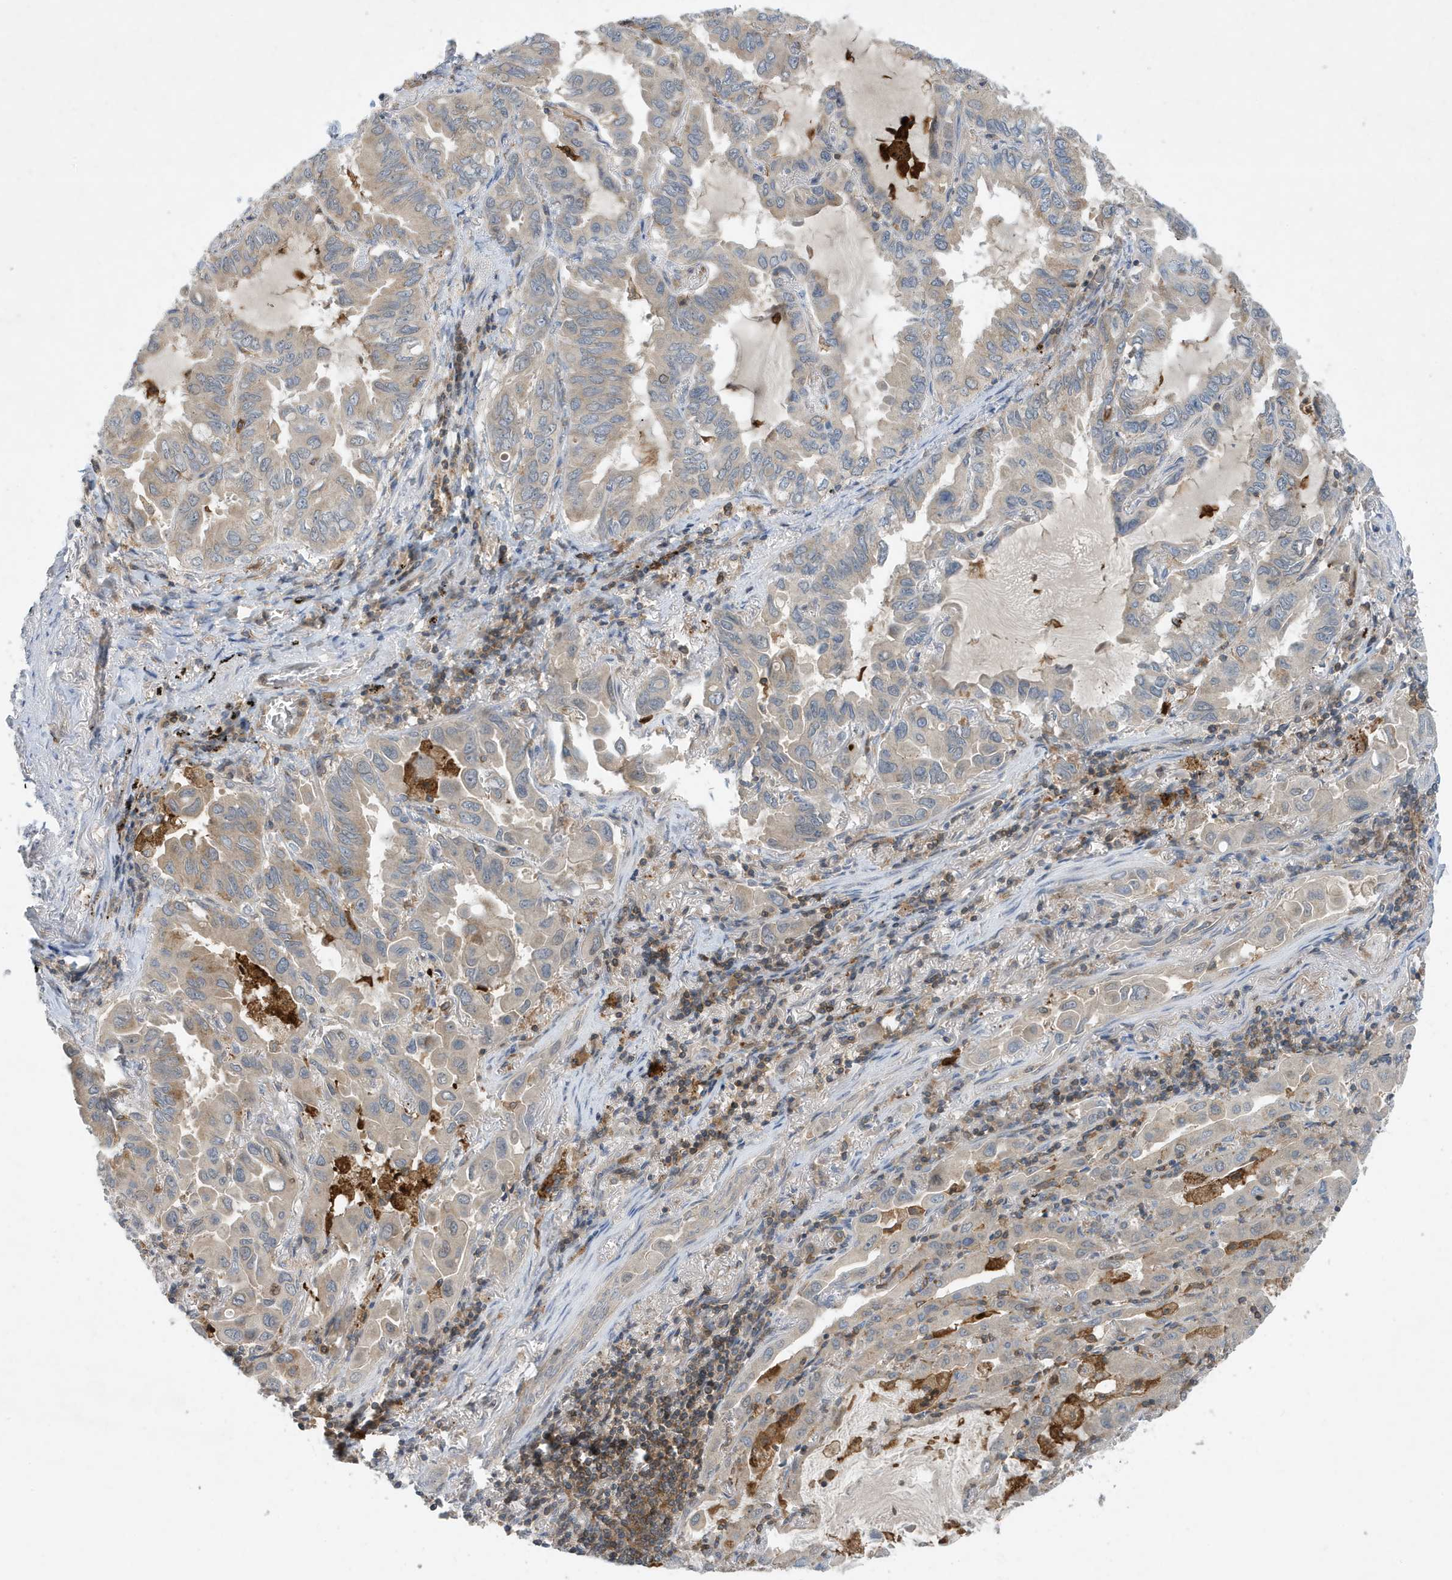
{"staining": {"intensity": "negative", "quantity": "none", "location": "none"}, "tissue": "lung cancer", "cell_type": "Tumor cells", "image_type": "cancer", "snomed": [{"axis": "morphology", "description": "Adenocarcinoma, NOS"}, {"axis": "topography", "description": "Lung"}], "caption": "DAB immunohistochemical staining of lung adenocarcinoma exhibits no significant positivity in tumor cells. Brightfield microscopy of IHC stained with DAB (brown) and hematoxylin (blue), captured at high magnification.", "gene": "NSUN3", "patient": {"sex": "male", "age": 64}}